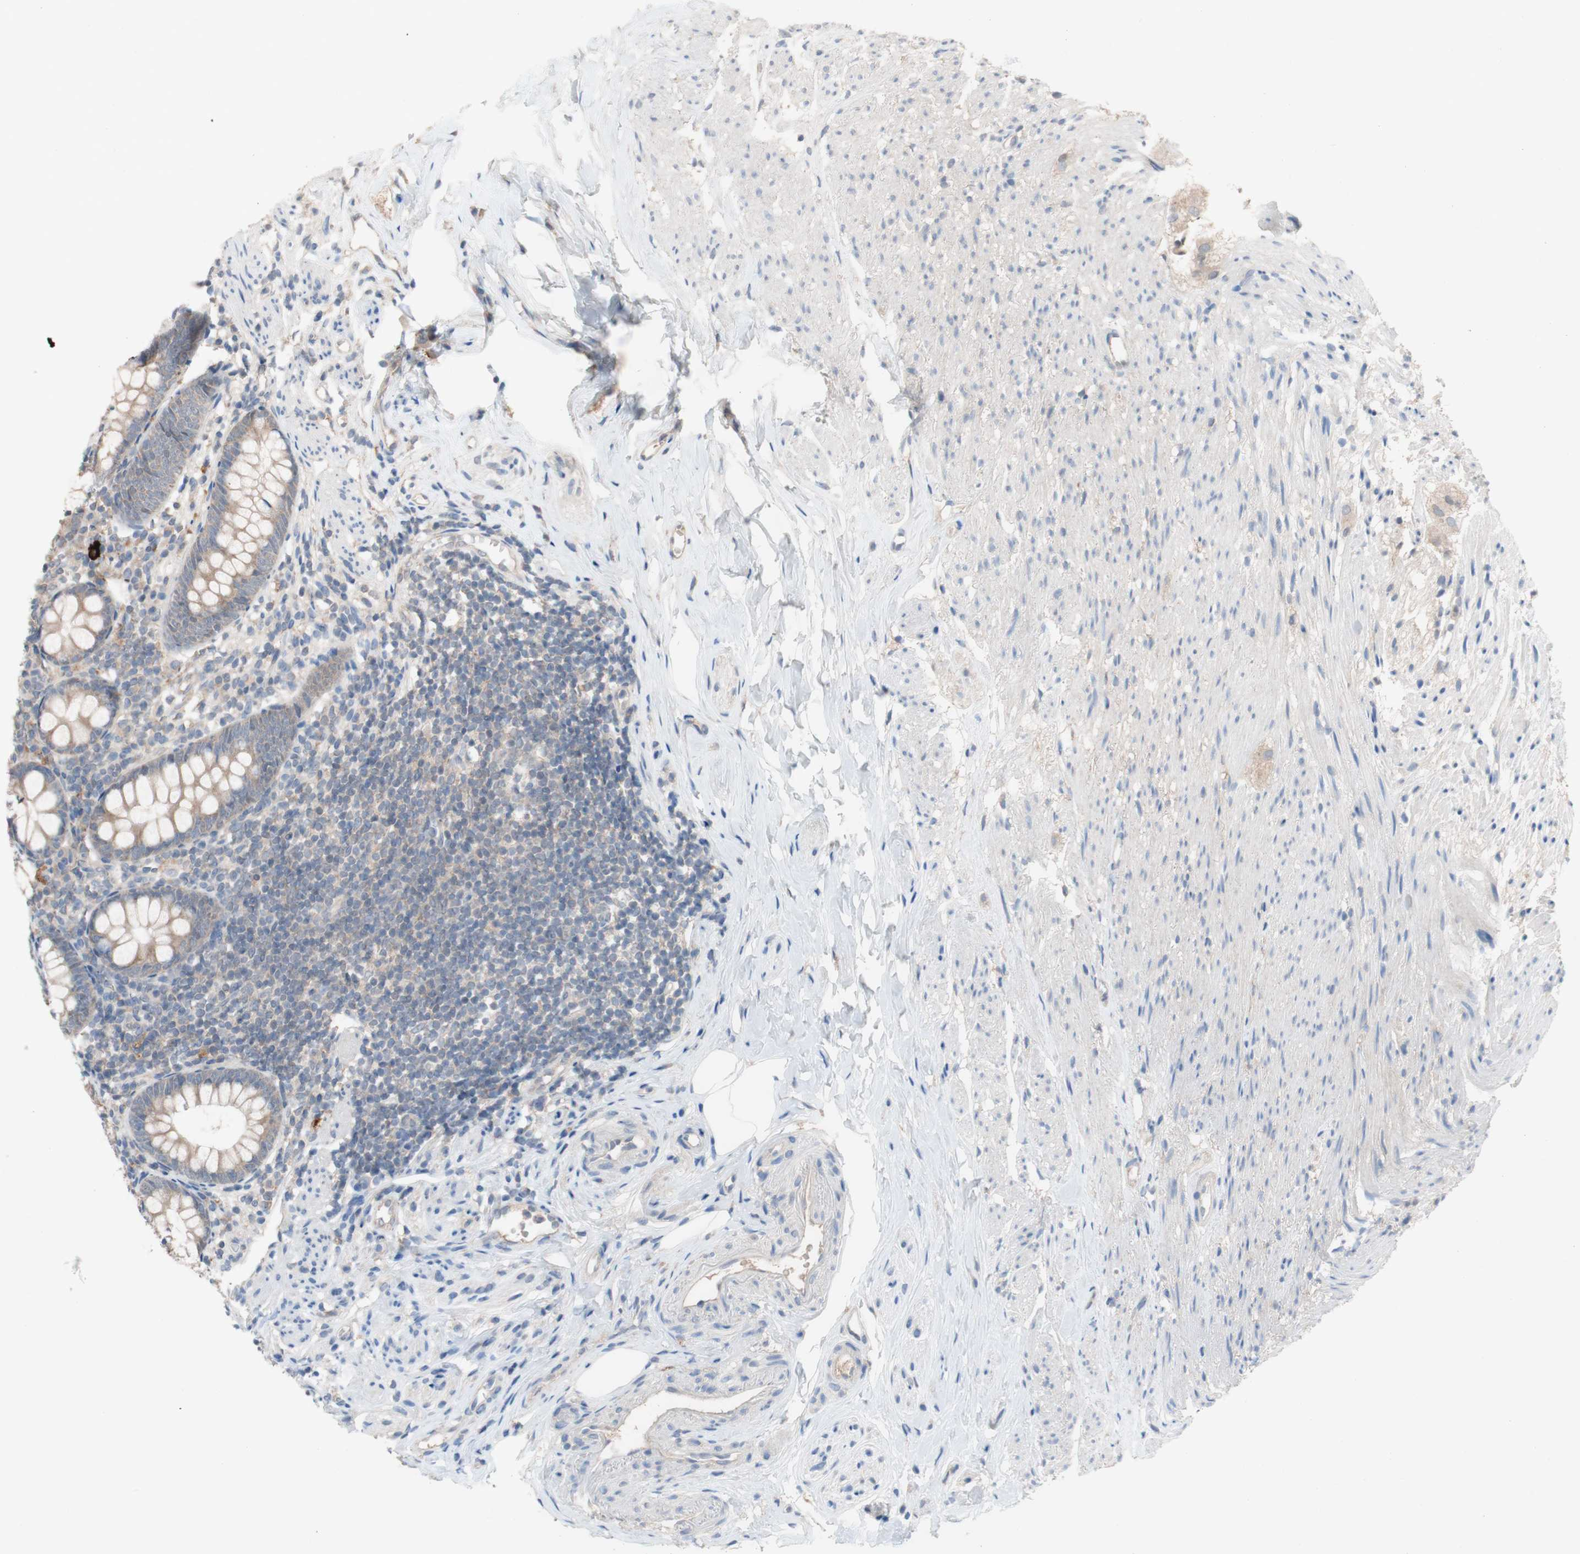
{"staining": {"intensity": "moderate", "quantity": ">75%", "location": "cytoplasmic/membranous"}, "tissue": "appendix", "cell_type": "Glandular cells", "image_type": "normal", "snomed": [{"axis": "morphology", "description": "Normal tissue, NOS"}, {"axis": "topography", "description": "Appendix"}], "caption": "Immunohistochemistry (DAB) staining of benign human appendix demonstrates moderate cytoplasmic/membranous protein staining in about >75% of glandular cells.", "gene": "PEX2", "patient": {"sex": "female", "age": 77}}